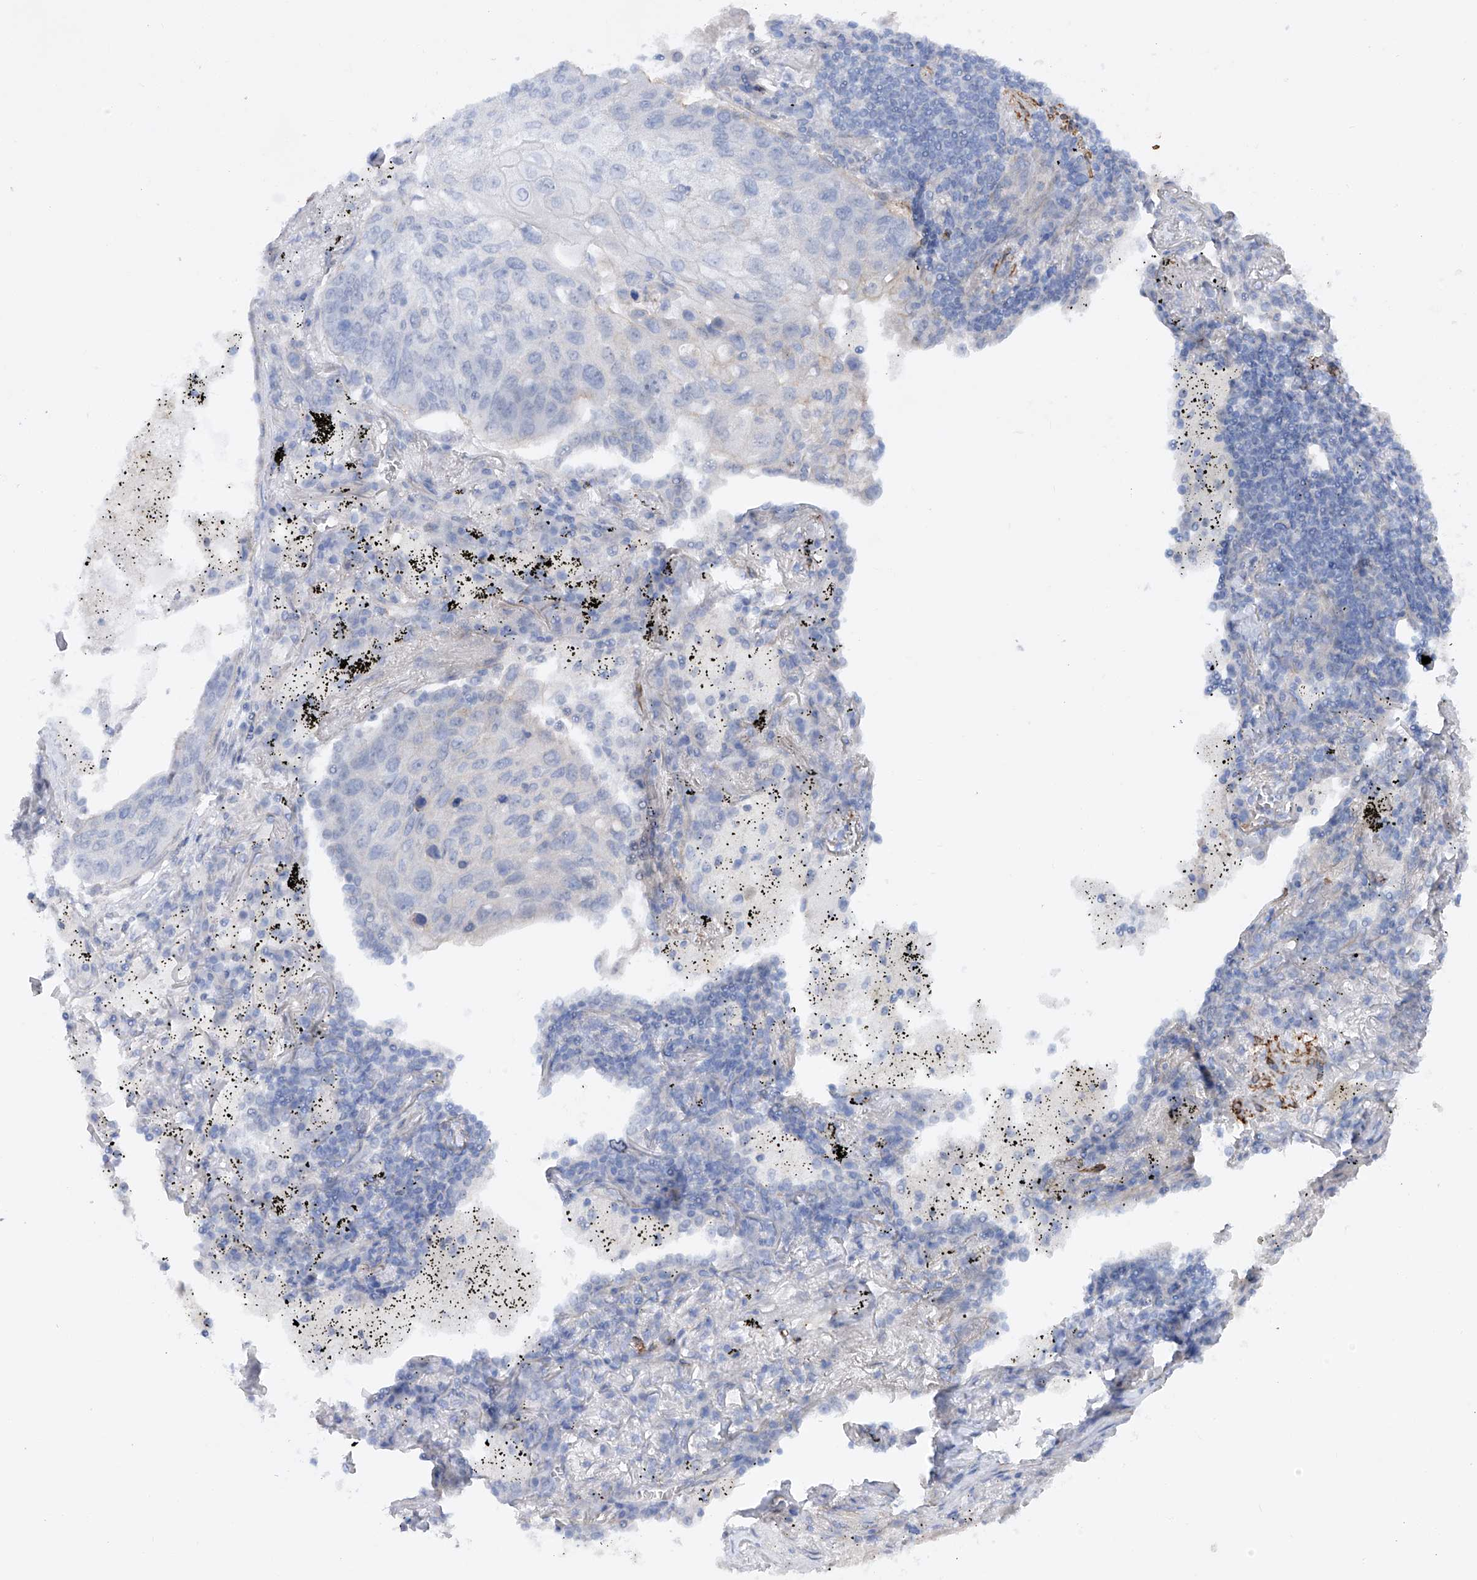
{"staining": {"intensity": "negative", "quantity": "none", "location": "none"}, "tissue": "lung cancer", "cell_type": "Tumor cells", "image_type": "cancer", "snomed": [{"axis": "morphology", "description": "Squamous cell carcinoma, NOS"}, {"axis": "topography", "description": "Lung"}], "caption": "This image is of squamous cell carcinoma (lung) stained with immunohistochemistry (IHC) to label a protein in brown with the nuclei are counter-stained blue. There is no positivity in tumor cells.", "gene": "ZNF490", "patient": {"sex": "female", "age": 63}}